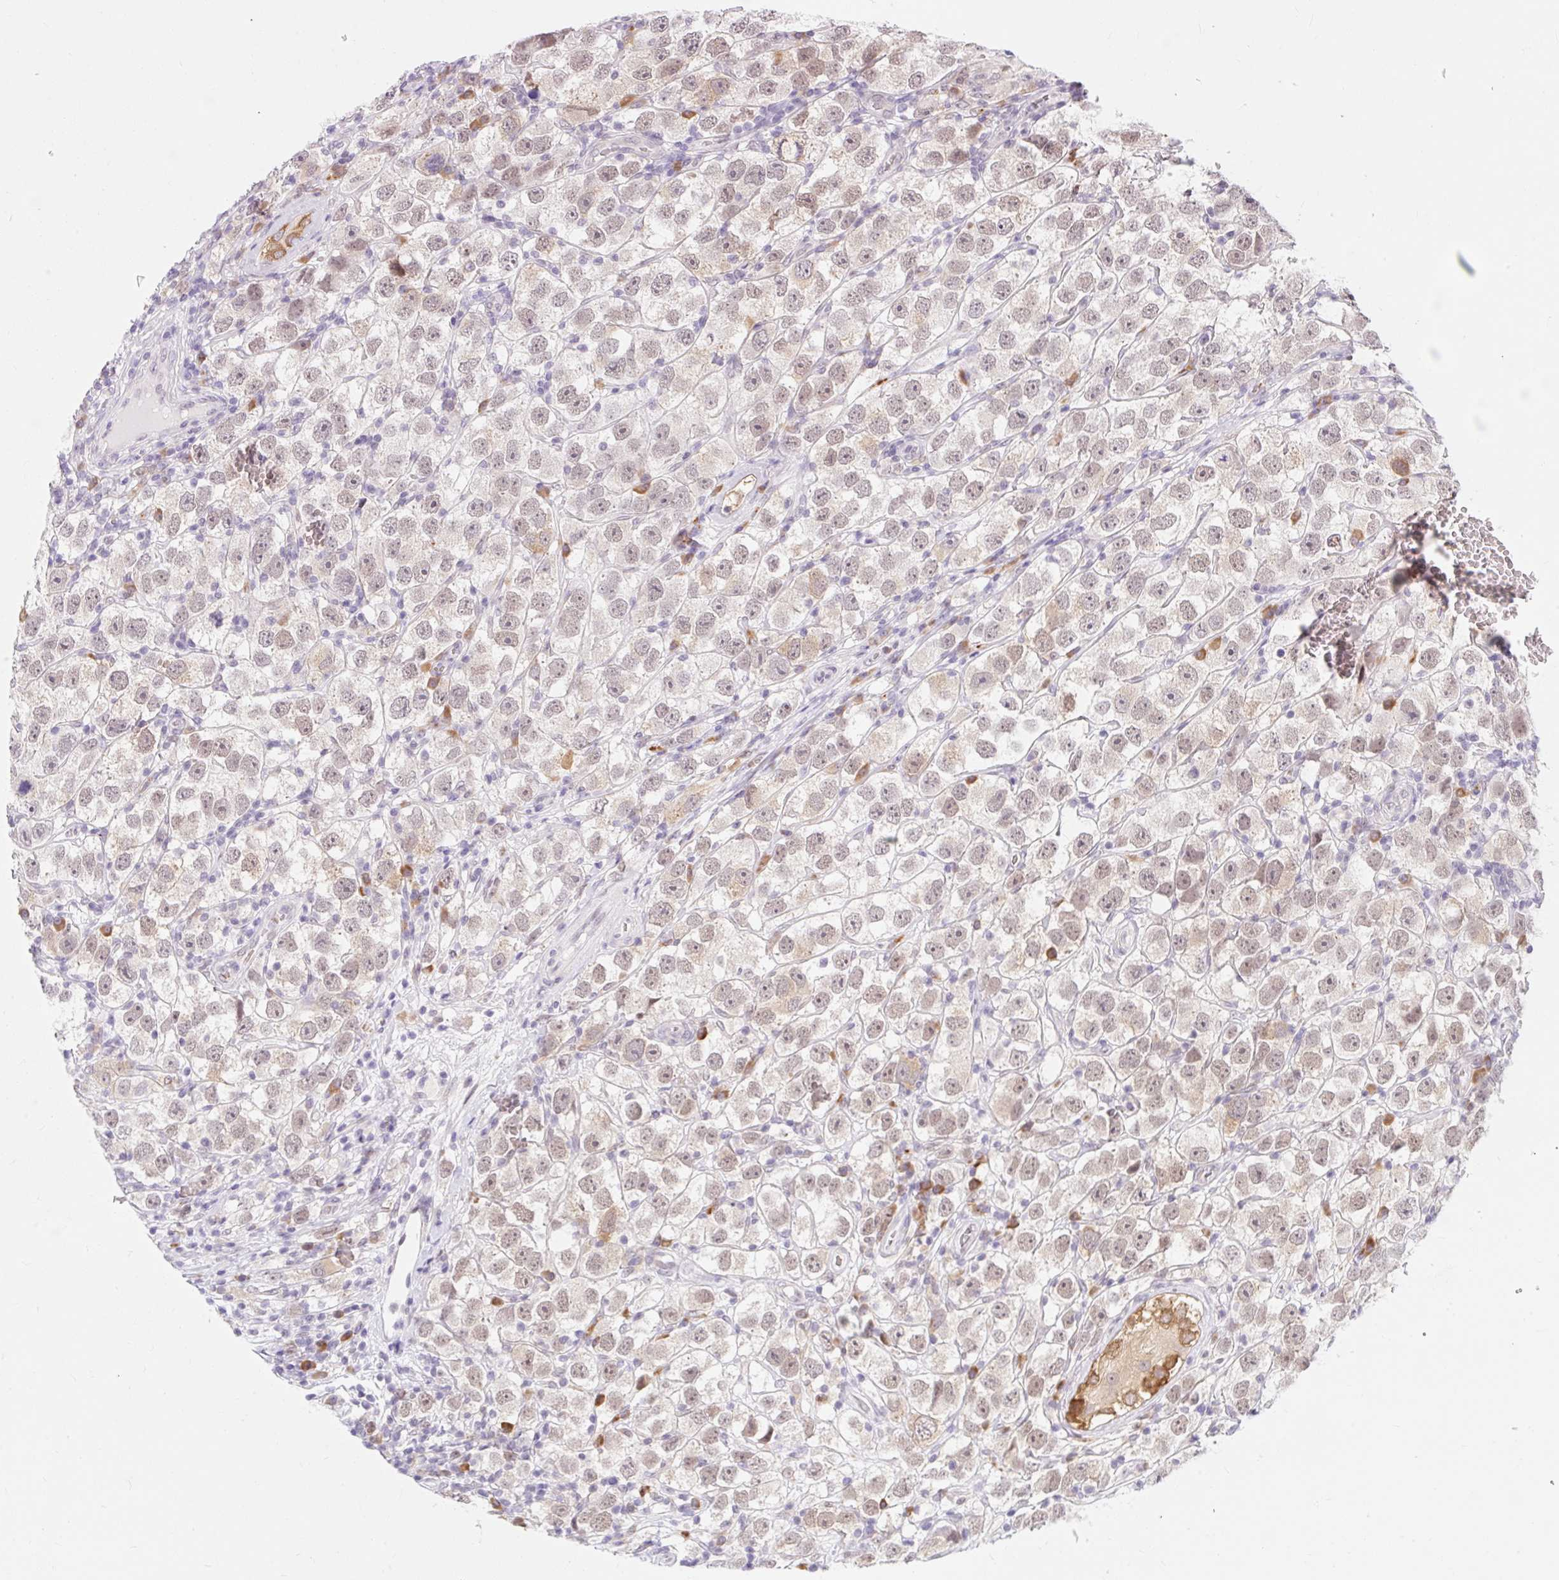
{"staining": {"intensity": "weak", "quantity": ">75%", "location": "cytoplasmic/membranous"}, "tissue": "testis cancer", "cell_type": "Tumor cells", "image_type": "cancer", "snomed": [{"axis": "morphology", "description": "Seminoma, NOS"}, {"axis": "topography", "description": "Testis"}], "caption": "The image exhibits a brown stain indicating the presence of a protein in the cytoplasmic/membranous of tumor cells in seminoma (testis).", "gene": "SRSF10", "patient": {"sex": "male", "age": 26}}